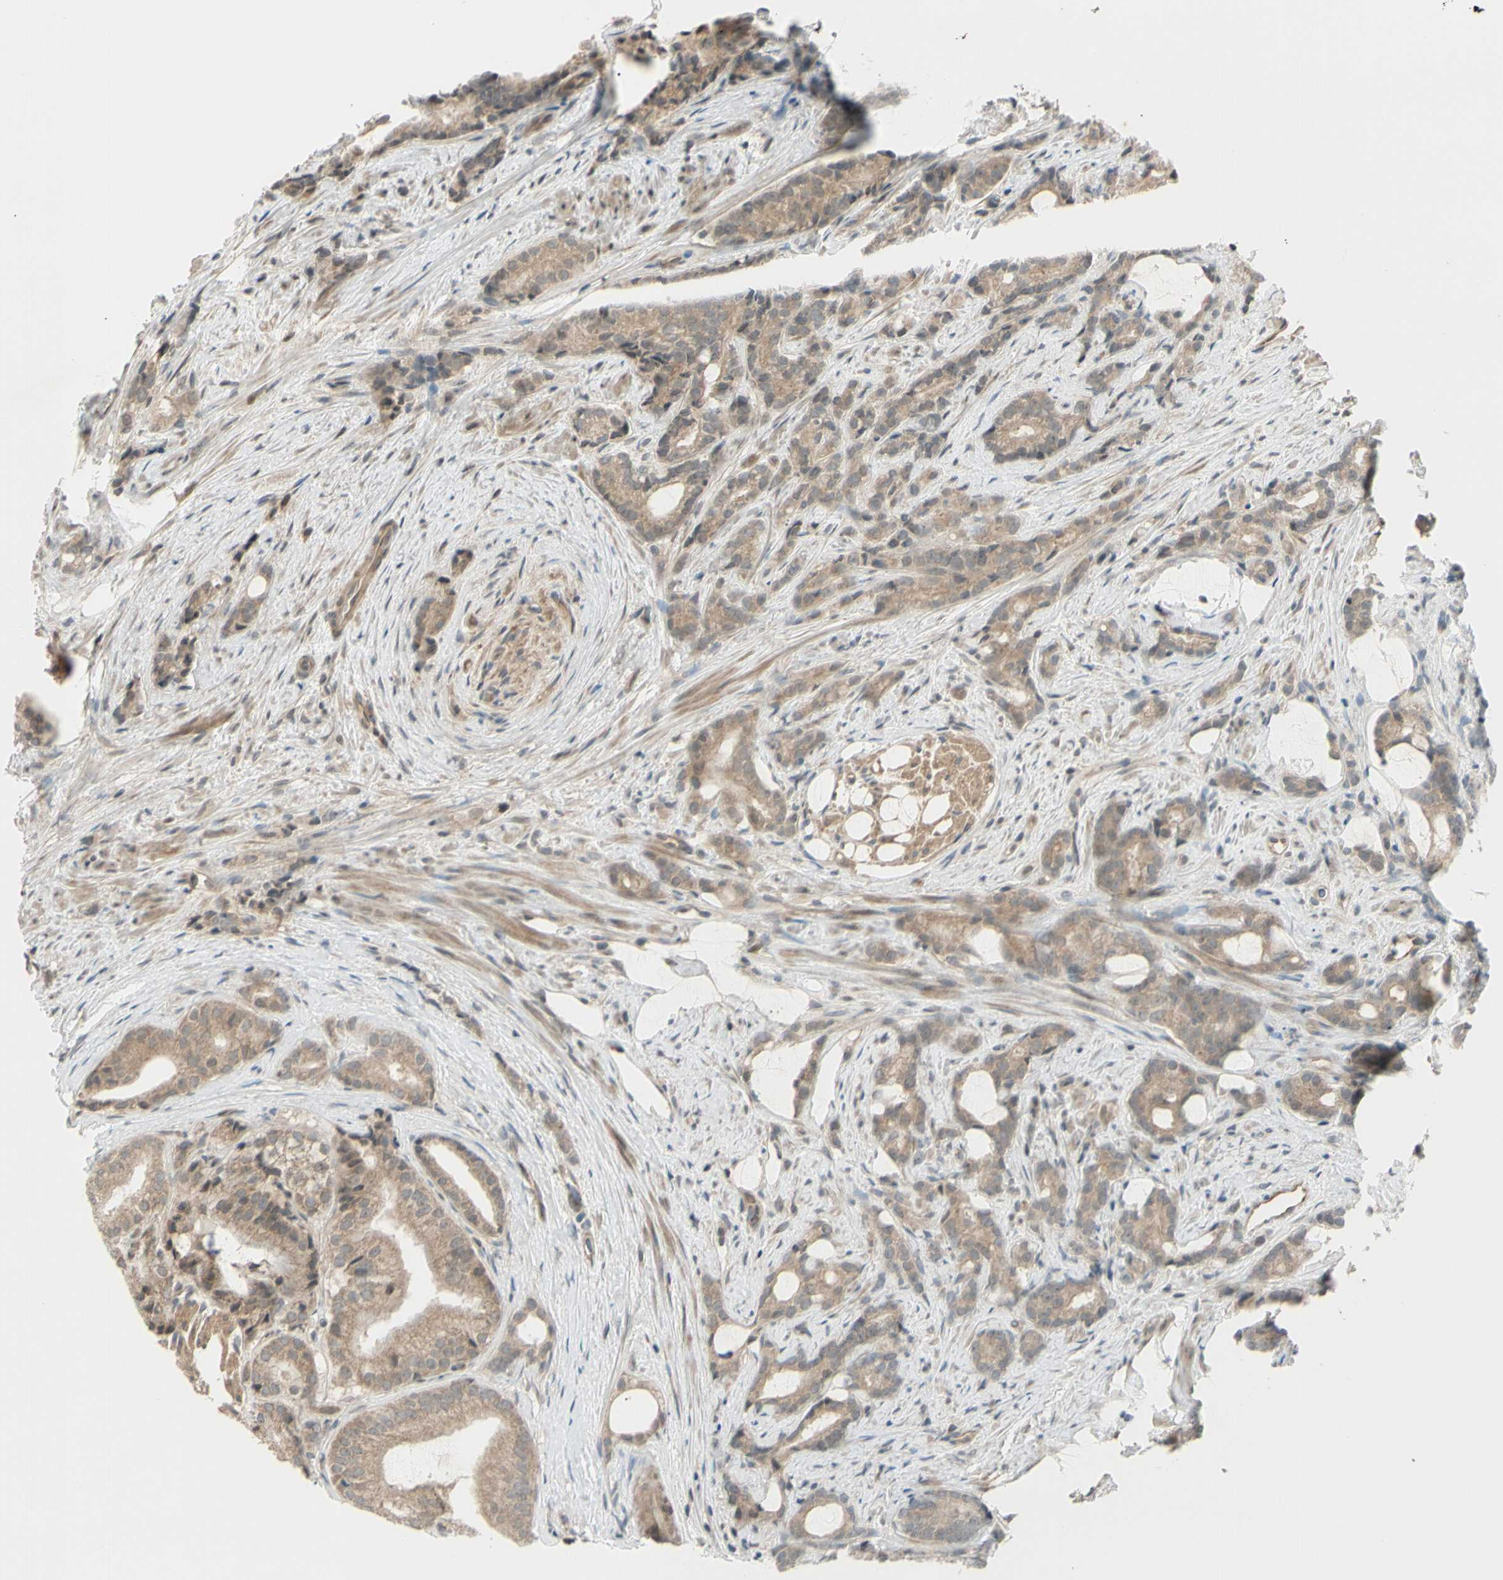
{"staining": {"intensity": "weak", "quantity": ">75%", "location": "cytoplasmic/membranous"}, "tissue": "prostate cancer", "cell_type": "Tumor cells", "image_type": "cancer", "snomed": [{"axis": "morphology", "description": "Adenocarcinoma, Low grade"}, {"axis": "topography", "description": "Prostate"}], "caption": "Brown immunohistochemical staining in prostate adenocarcinoma (low-grade) displays weak cytoplasmic/membranous staining in approximately >75% of tumor cells. The staining is performed using DAB (3,3'-diaminobenzidine) brown chromogen to label protein expression. The nuclei are counter-stained blue using hematoxylin.", "gene": "FGF10", "patient": {"sex": "male", "age": 58}}